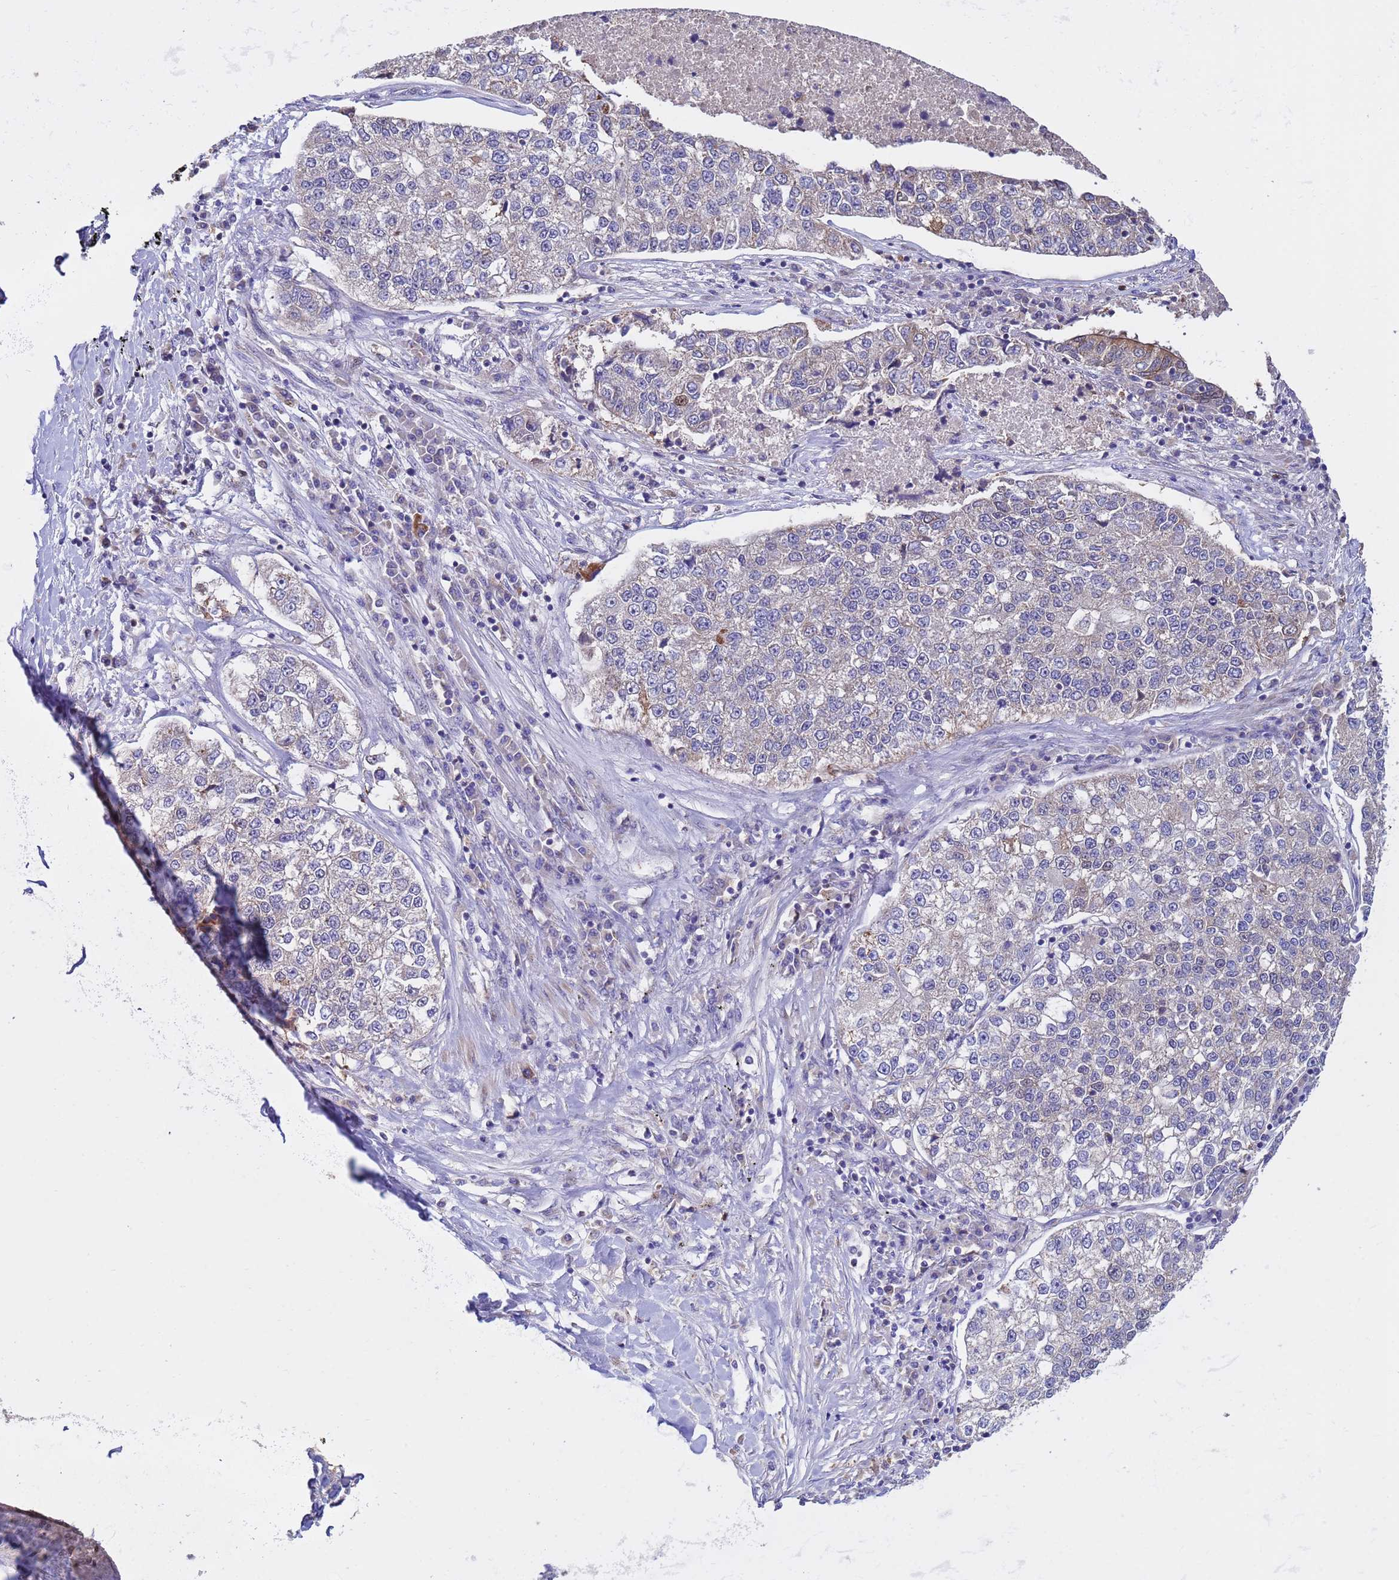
{"staining": {"intensity": "strong", "quantity": "<25%", "location": "cytoplasmic/membranous"}, "tissue": "lung cancer", "cell_type": "Tumor cells", "image_type": "cancer", "snomed": [{"axis": "morphology", "description": "Adenocarcinoma, NOS"}, {"axis": "topography", "description": "Lung"}], "caption": "Lung cancer (adenocarcinoma) stained for a protein demonstrates strong cytoplasmic/membranous positivity in tumor cells. The staining was performed using DAB (3,3'-diaminobenzidine) to visualize the protein expression in brown, while the nuclei were stained in blue with hematoxylin (Magnification: 20x).", "gene": "TUBGCP3", "patient": {"sex": "male", "age": 49}}